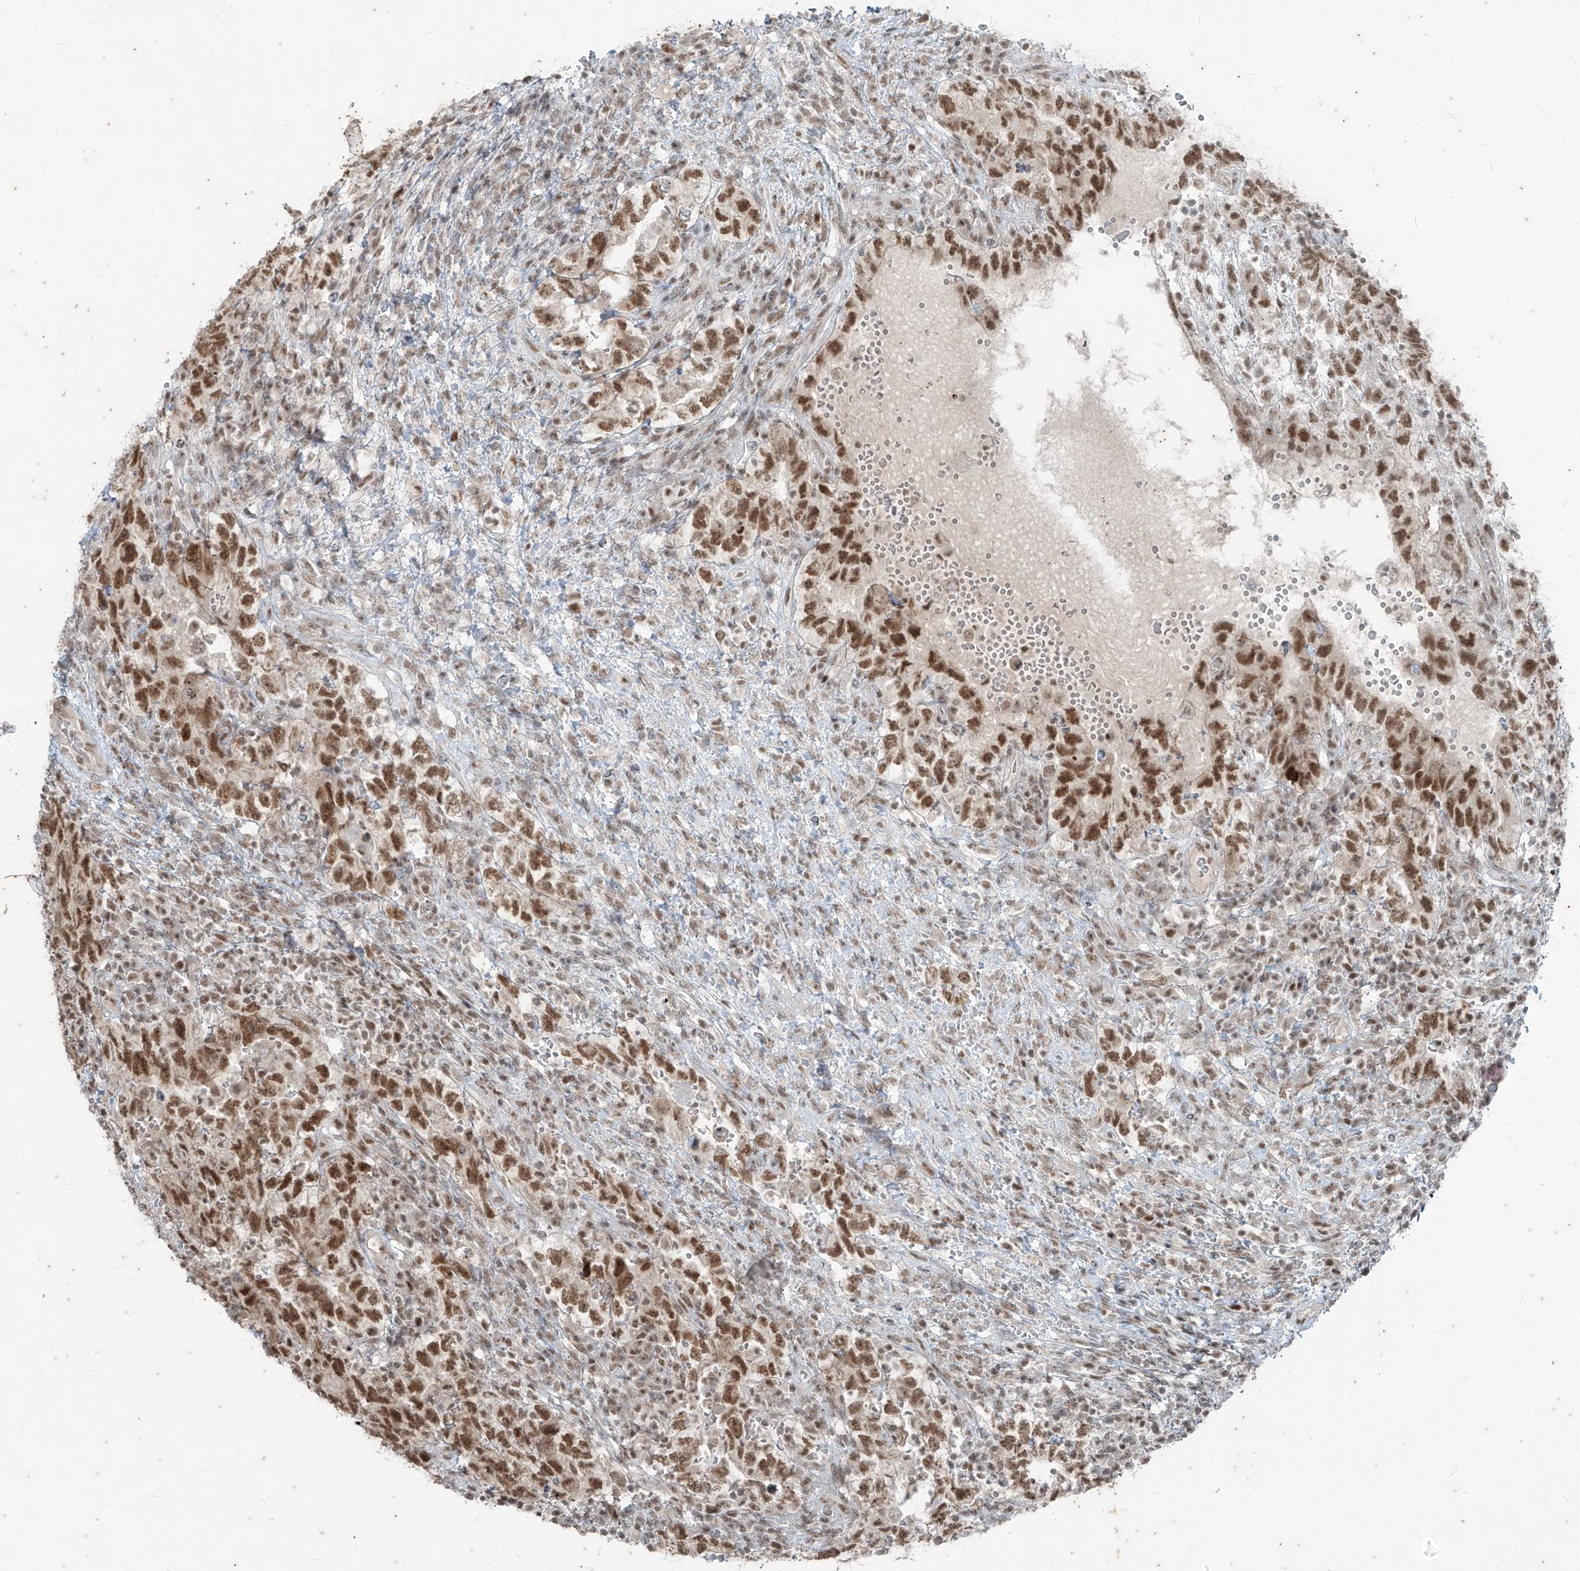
{"staining": {"intensity": "moderate", "quantity": ">75%", "location": "nuclear"}, "tissue": "testis cancer", "cell_type": "Tumor cells", "image_type": "cancer", "snomed": [{"axis": "morphology", "description": "Carcinoma, Embryonal, NOS"}, {"axis": "topography", "description": "Testis"}], "caption": "Immunohistochemical staining of human embryonal carcinoma (testis) shows moderate nuclear protein expression in about >75% of tumor cells.", "gene": "ZNF354B", "patient": {"sex": "male", "age": 26}}